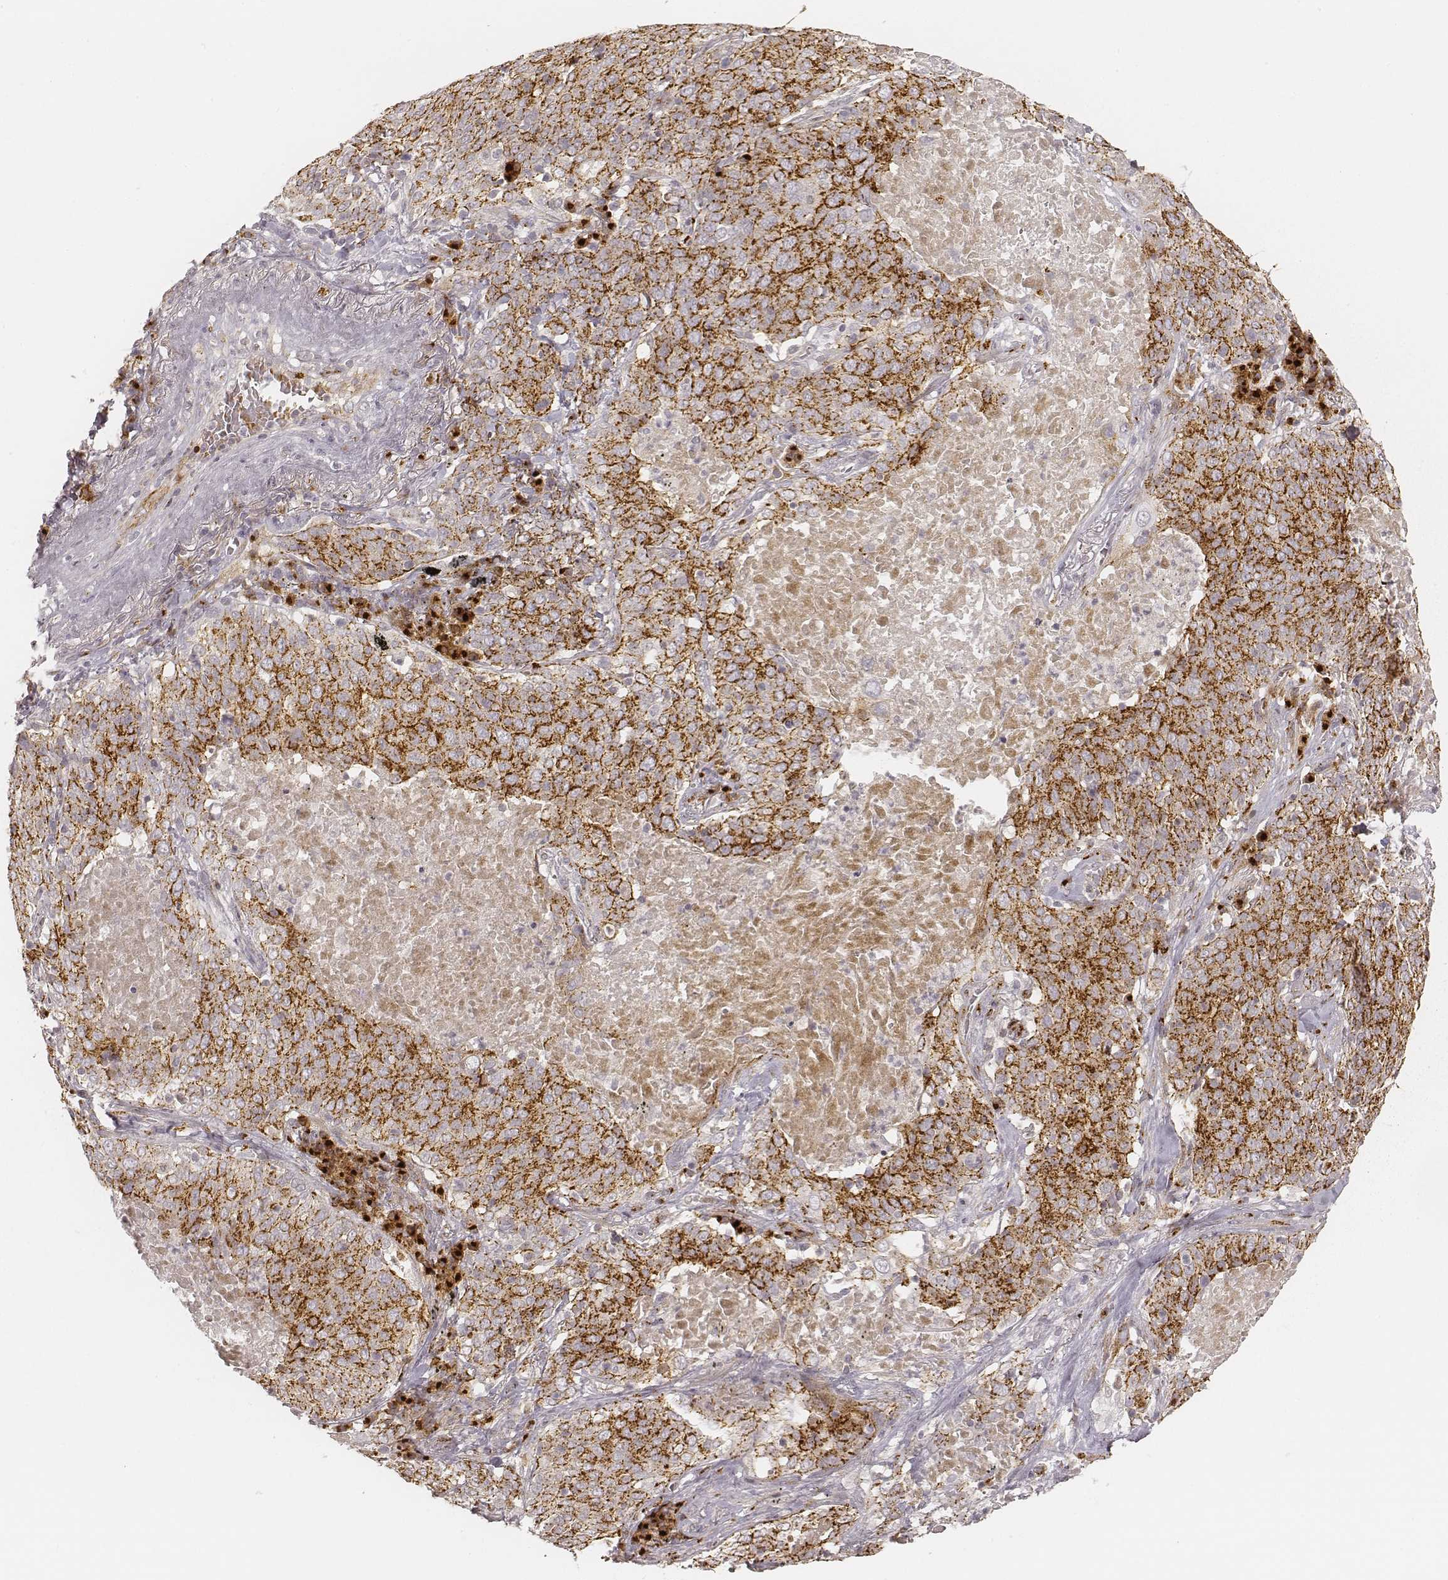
{"staining": {"intensity": "strong", "quantity": ">75%", "location": "cytoplasmic/membranous"}, "tissue": "lung cancer", "cell_type": "Tumor cells", "image_type": "cancer", "snomed": [{"axis": "morphology", "description": "Squamous cell carcinoma, NOS"}, {"axis": "topography", "description": "Lung"}], "caption": "Protein expression analysis of human lung cancer reveals strong cytoplasmic/membranous positivity in about >75% of tumor cells.", "gene": "GORASP2", "patient": {"sex": "male", "age": 82}}